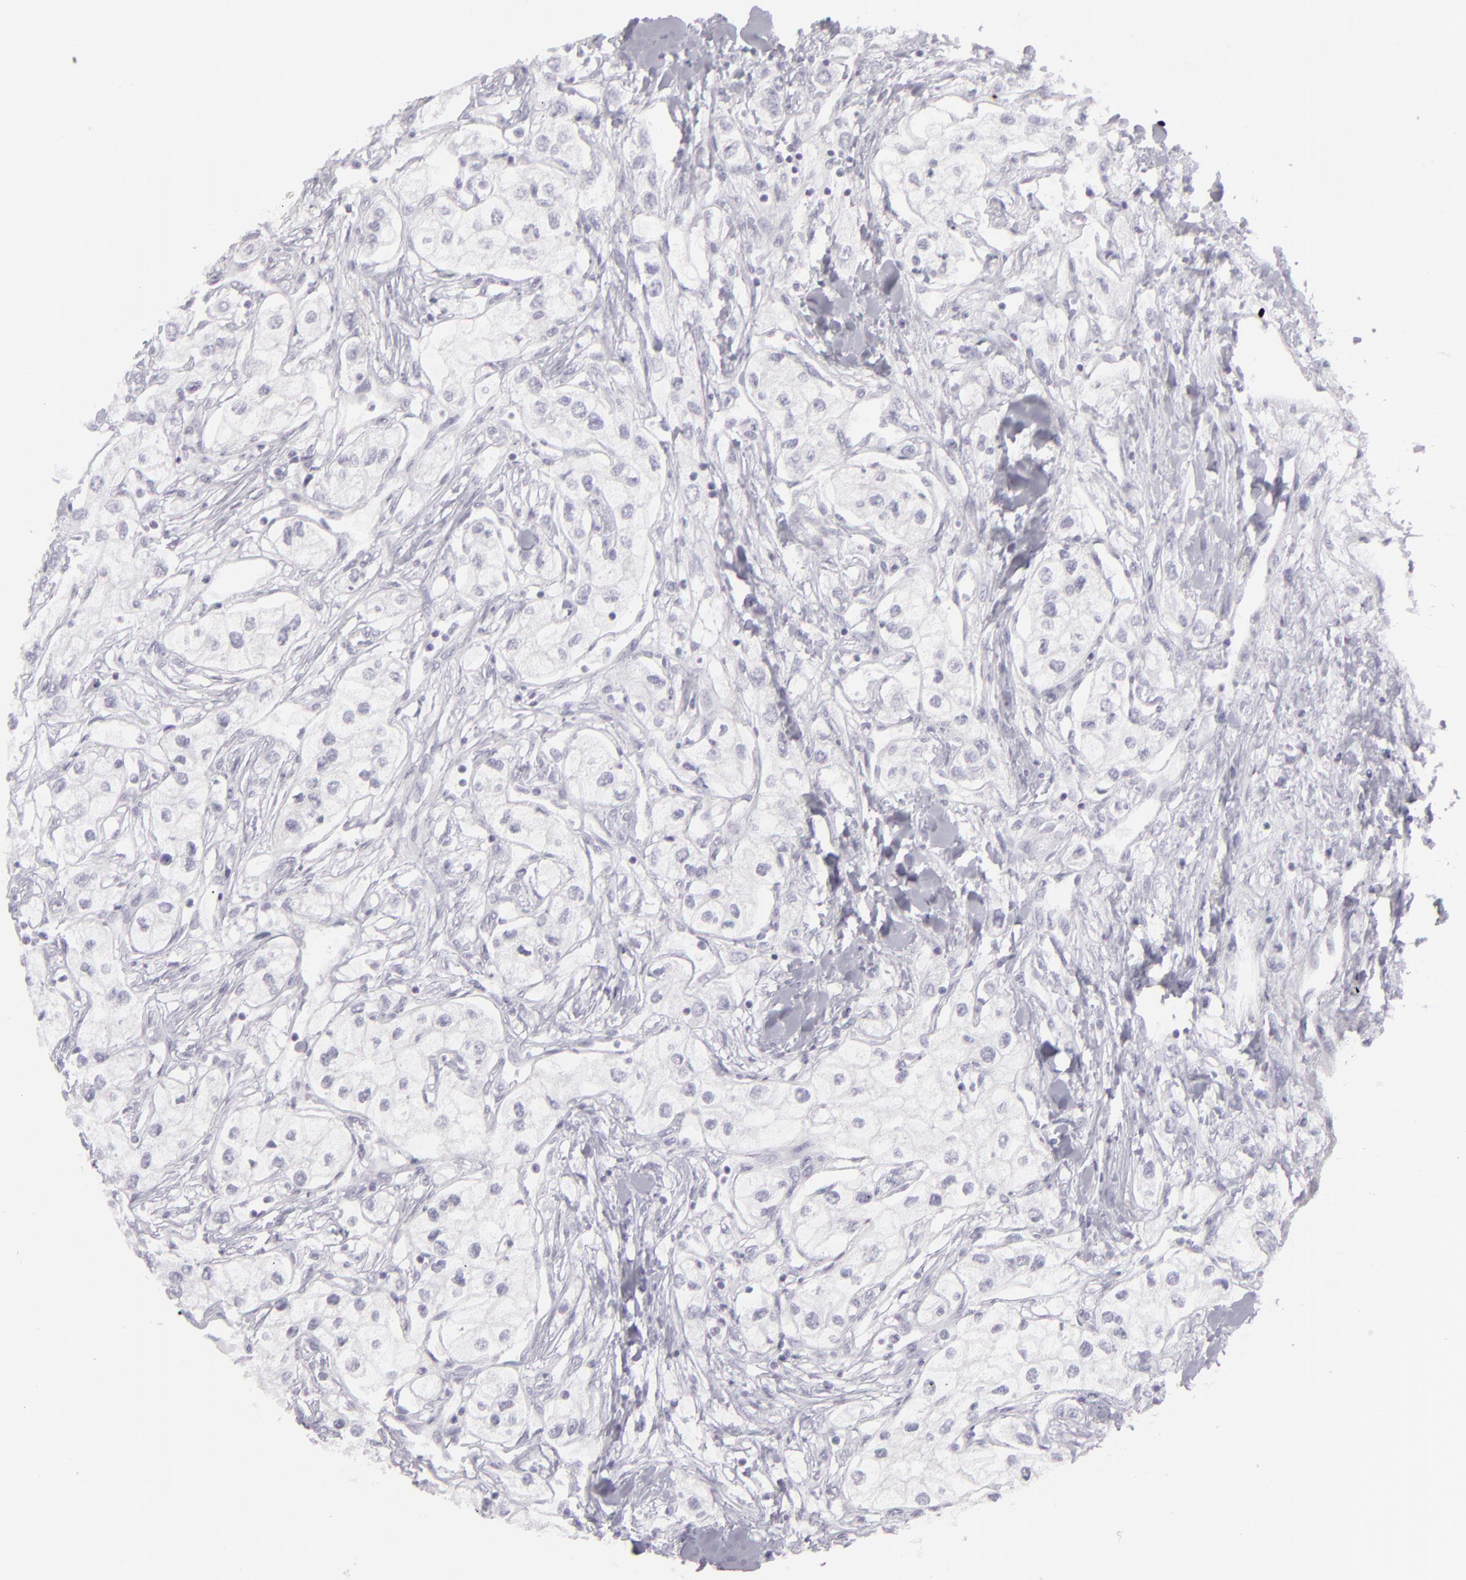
{"staining": {"intensity": "negative", "quantity": "none", "location": "none"}, "tissue": "renal cancer", "cell_type": "Tumor cells", "image_type": "cancer", "snomed": [{"axis": "morphology", "description": "Adenocarcinoma, NOS"}, {"axis": "topography", "description": "Kidney"}], "caption": "Tumor cells show no significant protein staining in renal cancer.", "gene": "FLG", "patient": {"sex": "male", "age": 57}}